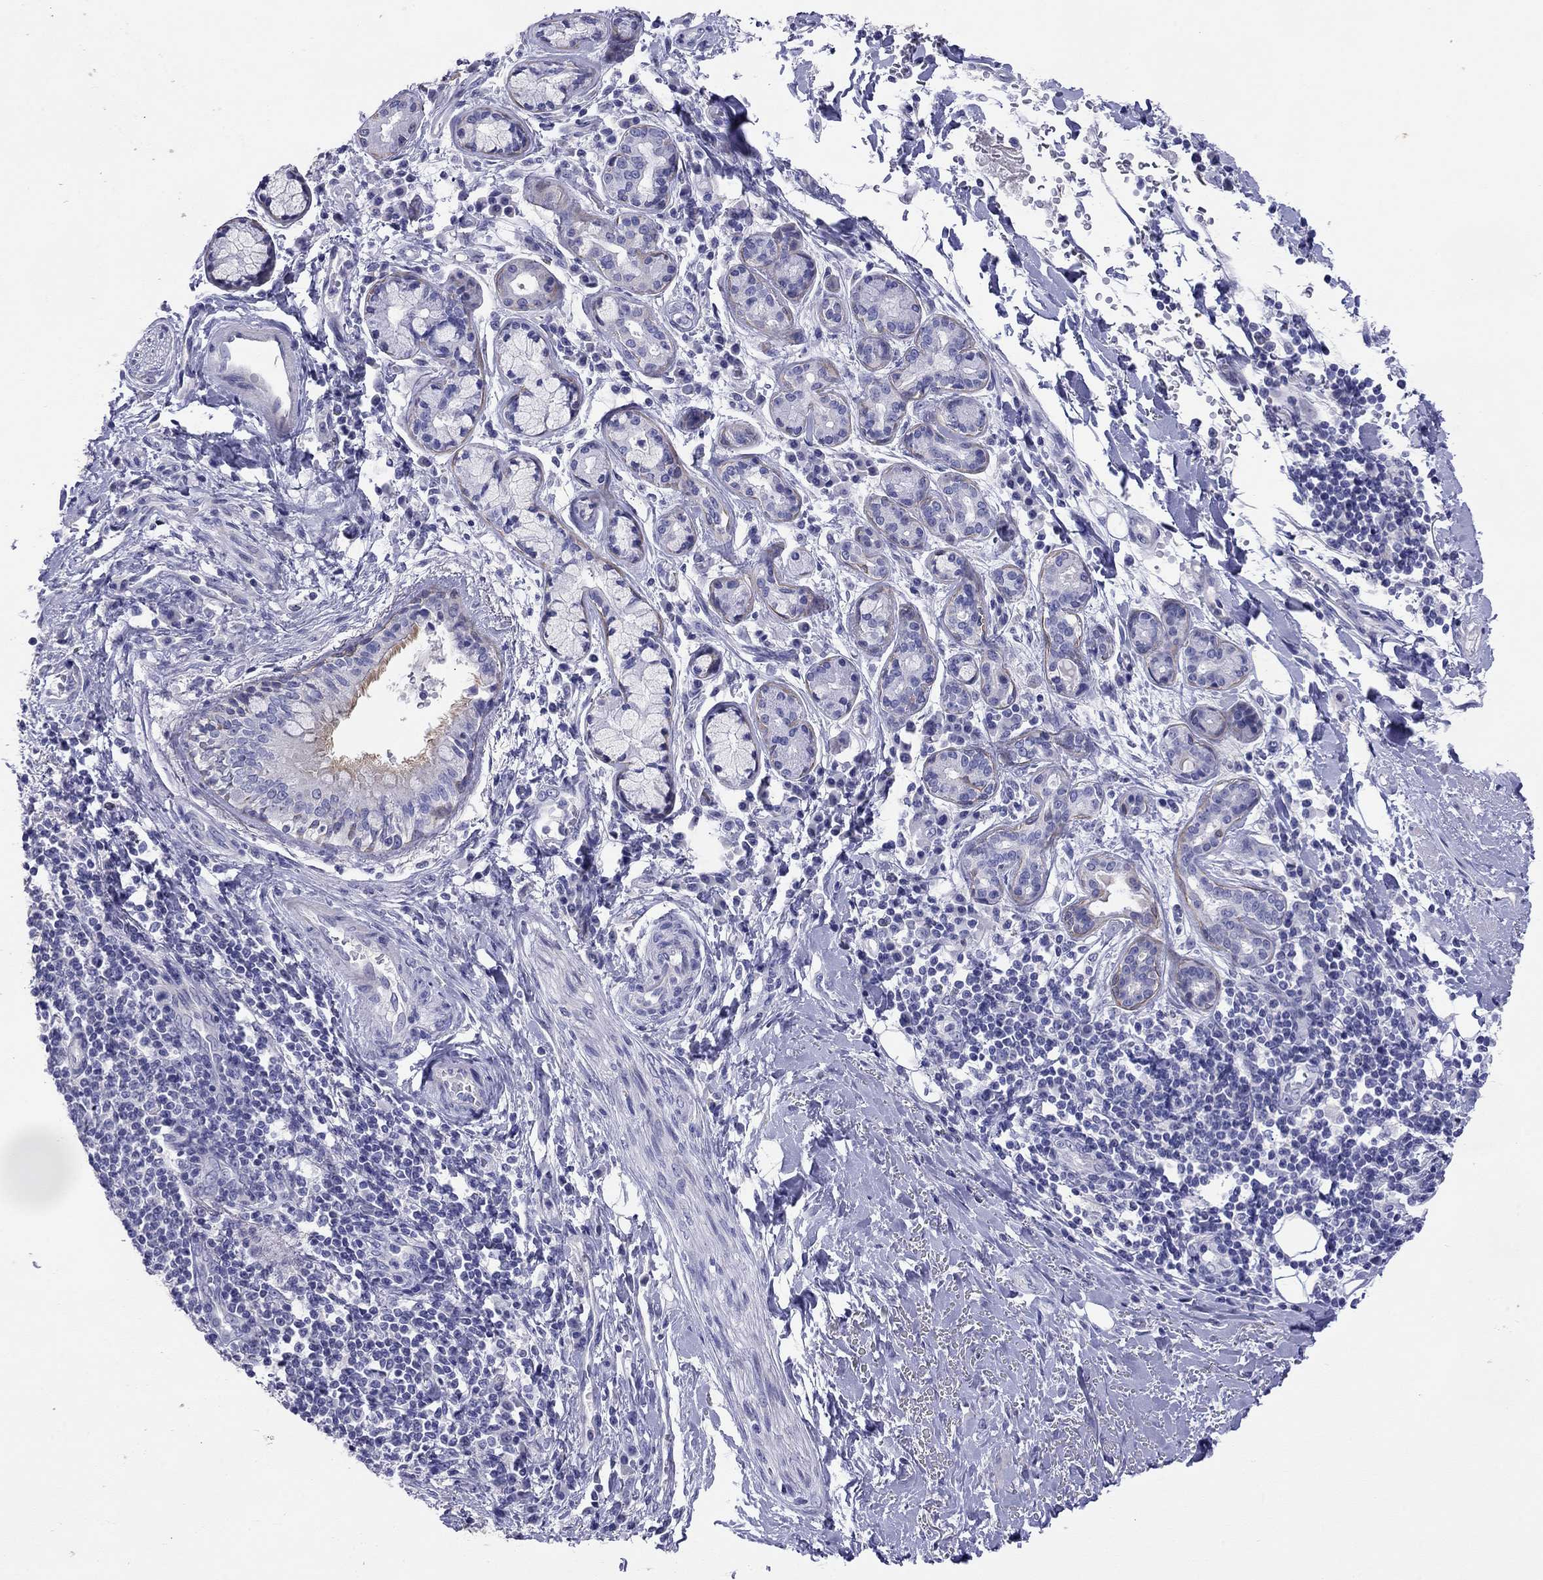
{"staining": {"intensity": "moderate", "quantity": "25%-75%", "location": "cytoplasmic/membranous"}, "tissue": "bronchus", "cell_type": "Respiratory epithelial cells", "image_type": "normal", "snomed": [{"axis": "morphology", "description": "Normal tissue, NOS"}, {"axis": "morphology", "description": "Squamous cell carcinoma, NOS"}, {"axis": "topography", "description": "Bronchus"}, {"axis": "topography", "description": "Lung"}], "caption": "Immunohistochemical staining of normal human bronchus shows 25%-75% levels of moderate cytoplasmic/membranous protein staining in approximately 25%-75% of respiratory epithelial cells.", "gene": "CMYA5", "patient": {"sex": "male", "age": 69}}